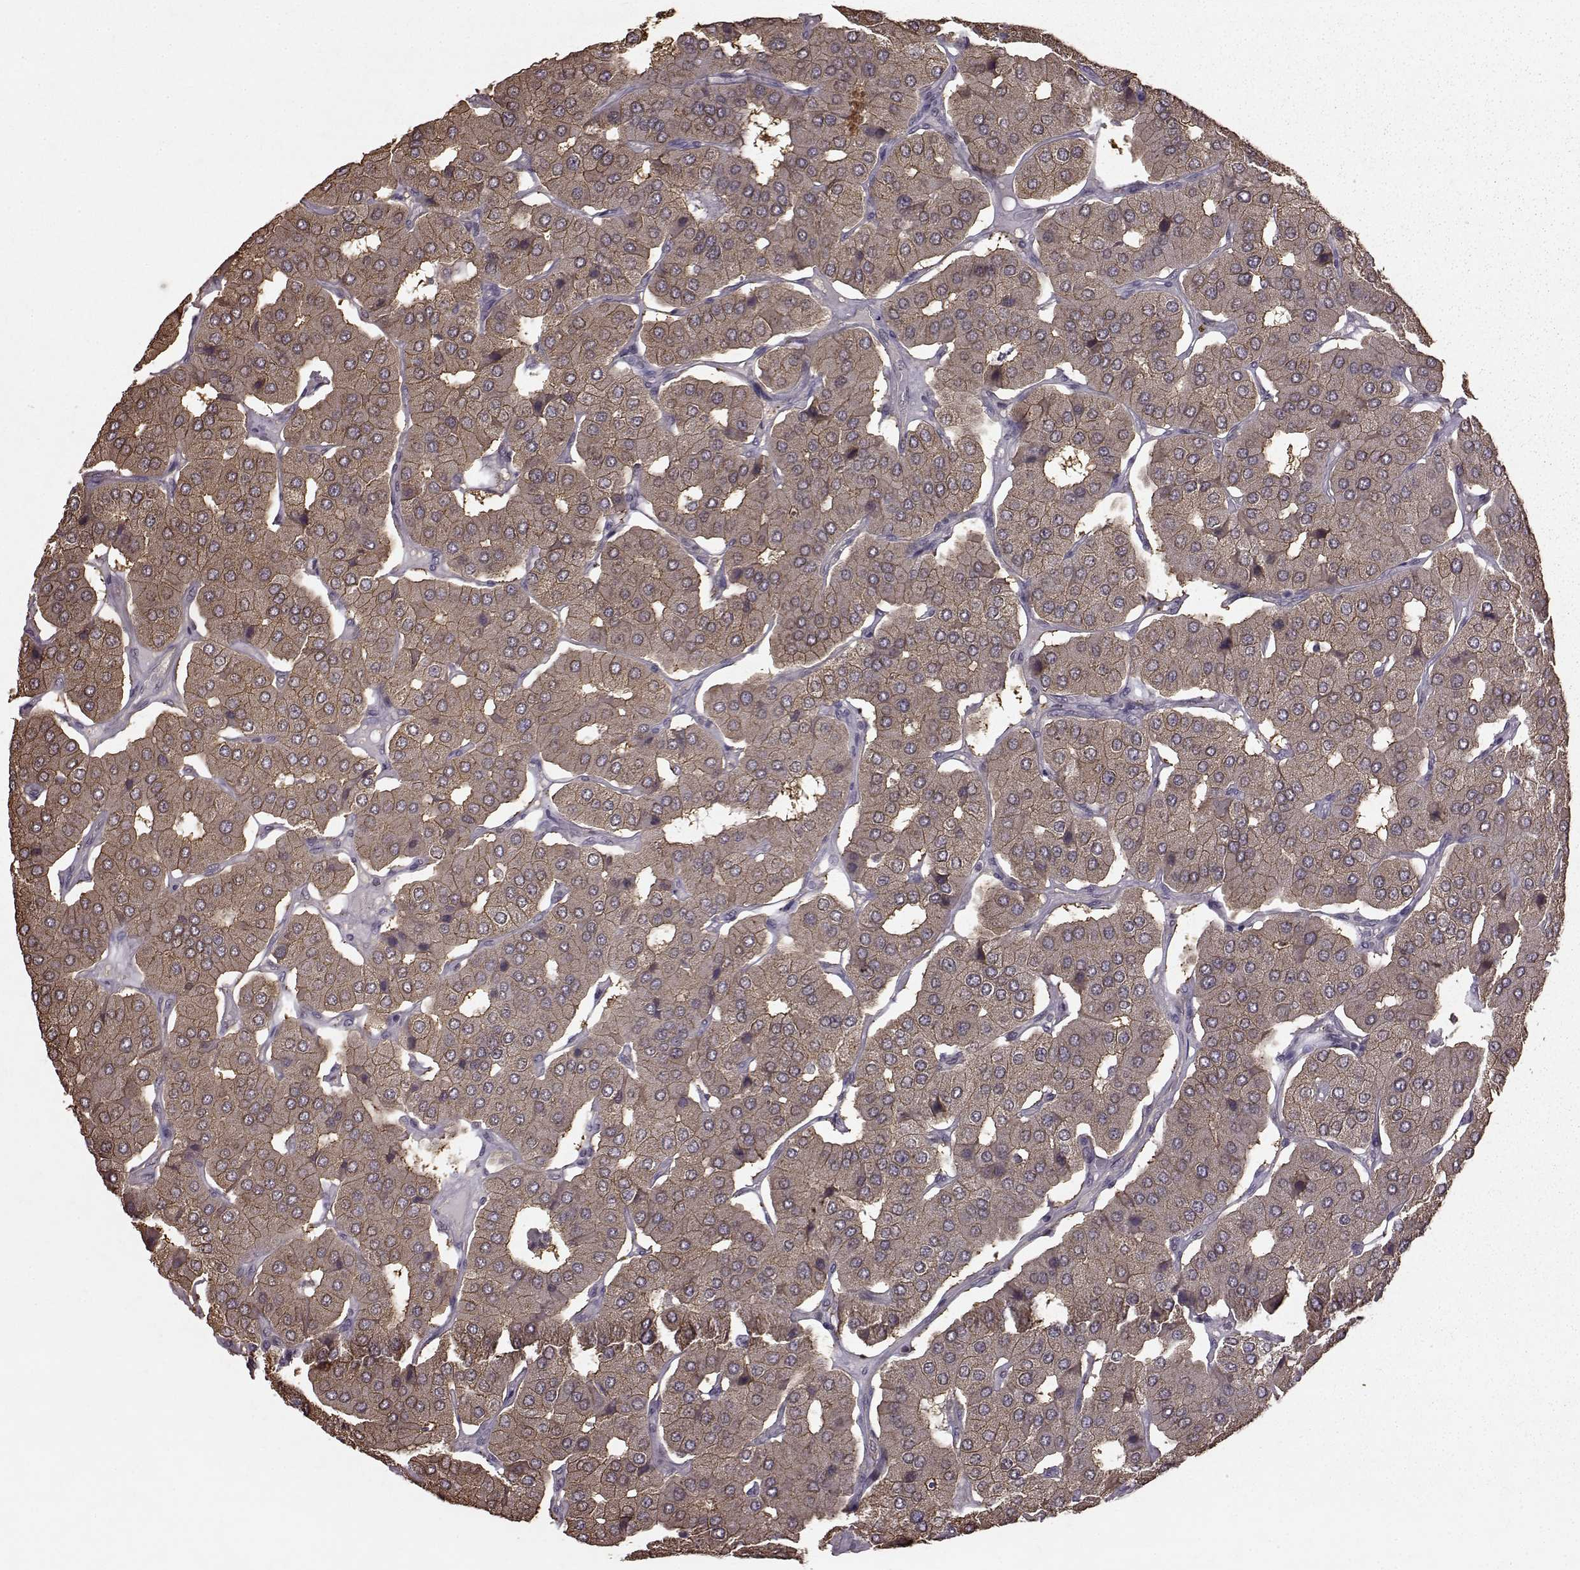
{"staining": {"intensity": "moderate", "quantity": ">75%", "location": "cytoplasmic/membranous"}, "tissue": "parathyroid gland", "cell_type": "Glandular cells", "image_type": "normal", "snomed": [{"axis": "morphology", "description": "Normal tissue, NOS"}, {"axis": "morphology", "description": "Adenoma, NOS"}, {"axis": "topography", "description": "Parathyroid gland"}], "caption": "The photomicrograph exhibits immunohistochemical staining of benign parathyroid gland. There is moderate cytoplasmic/membranous expression is identified in approximately >75% of glandular cells.", "gene": "NME1", "patient": {"sex": "female", "age": 86}}